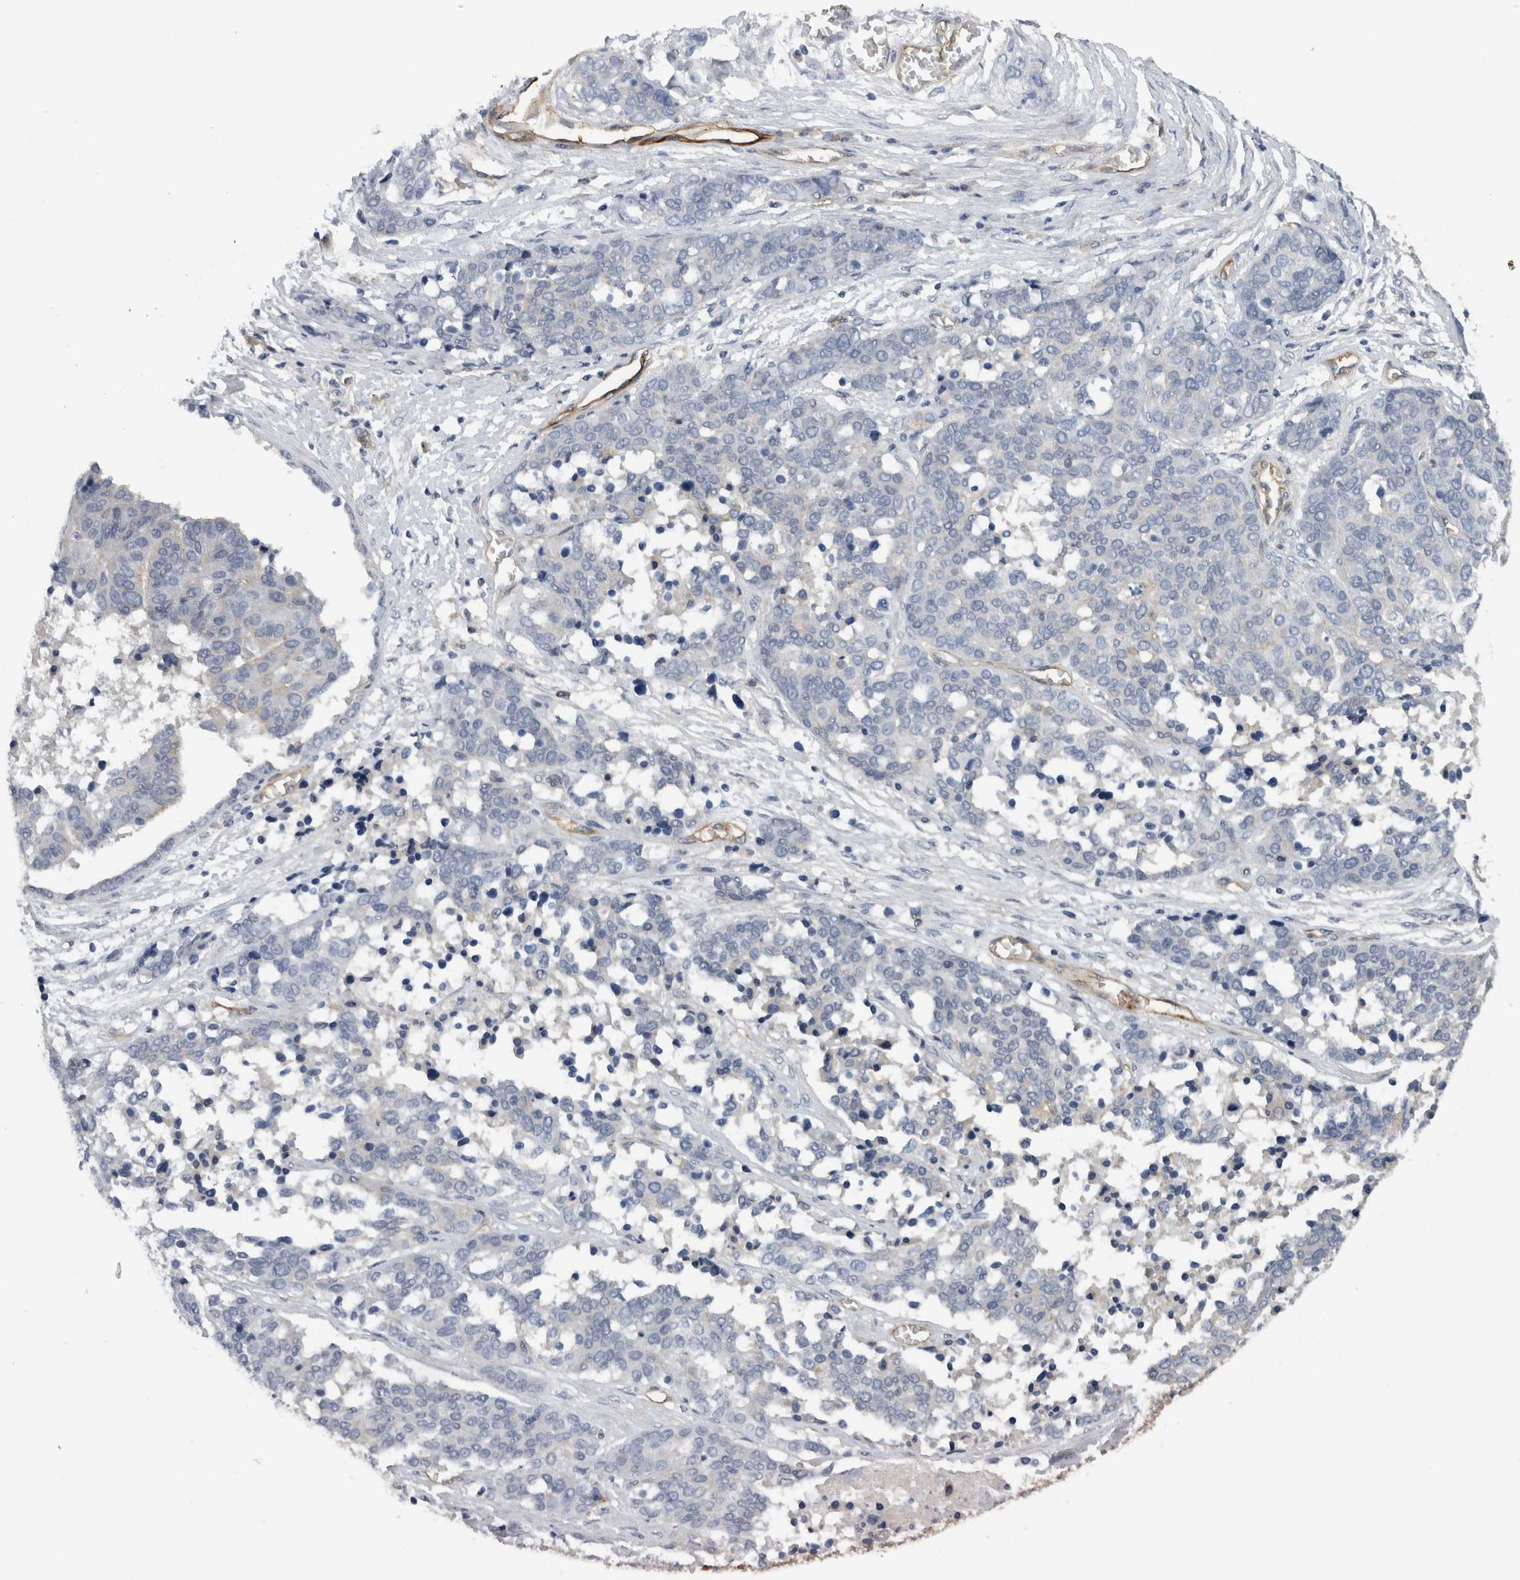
{"staining": {"intensity": "negative", "quantity": "none", "location": "none"}, "tissue": "ovarian cancer", "cell_type": "Tumor cells", "image_type": "cancer", "snomed": [{"axis": "morphology", "description": "Cystadenocarcinoma, serous, NOS"}, {"axis": "topography", "description": "Ovary"}], "caption": "An immunohistochemistry (IHC) image of ovarian serous cystadenocarcinoma is shown. There is no staining in tumor cells of ovarian serous cystadenocarcinoma.", "gene": "CD59", "patient": {"sex": "female", "age": 44}}